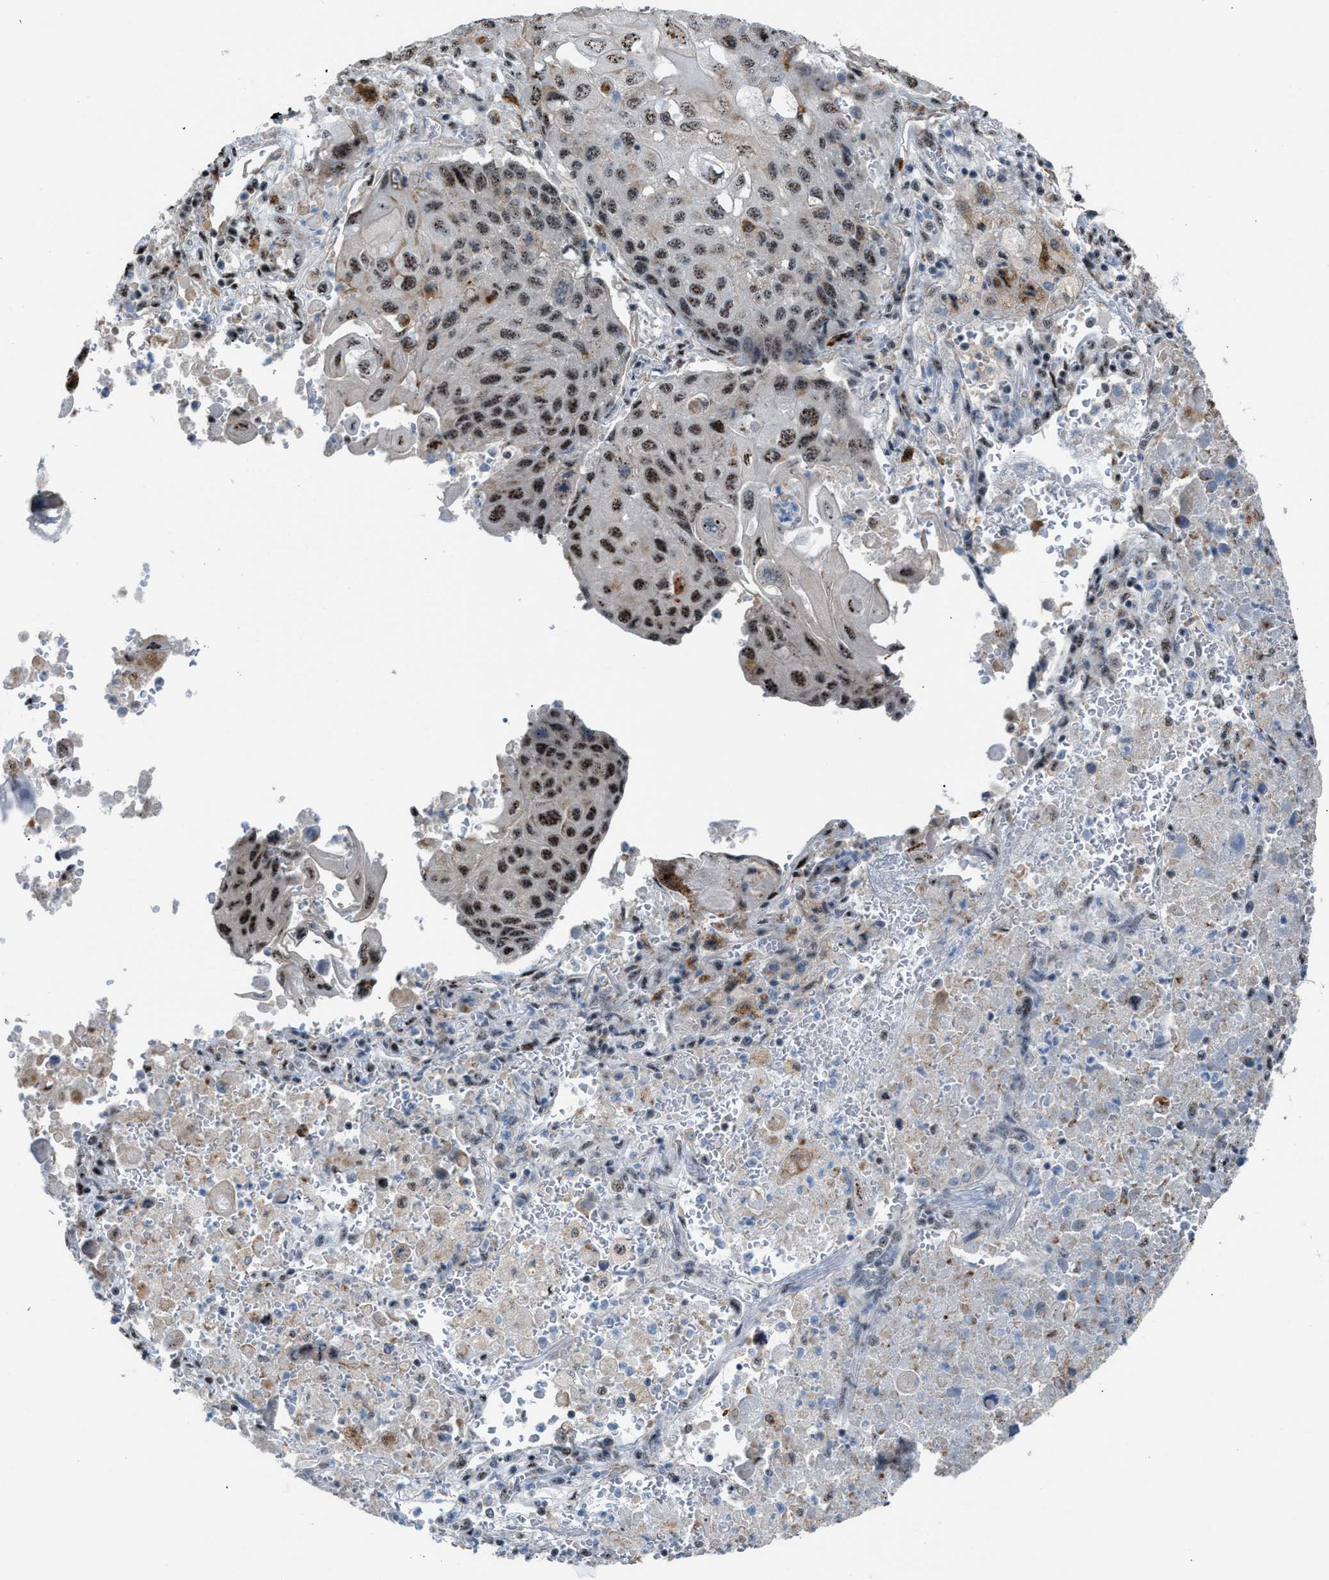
{"staining": {"intensity": "moderate", "quantity": ">75%", "location": "nuclear"}, "tissue": "lung cancer", "cell_type": "Tumor cells", "image_type": "cancer", "snomed": [{"axis": "morphology", "description": "Squamous cell carcinoma, NOS"}, {"axis": "topography", "description": "Lung"}], "caption": "Protein expression analysis of human lung cancer (squamous cell carcinoma) reveals moderate nuclear positivity in approximately >75% of tumor cells.", "gene": "CENPP", "patient": {"sex": "male", "age": 61}}